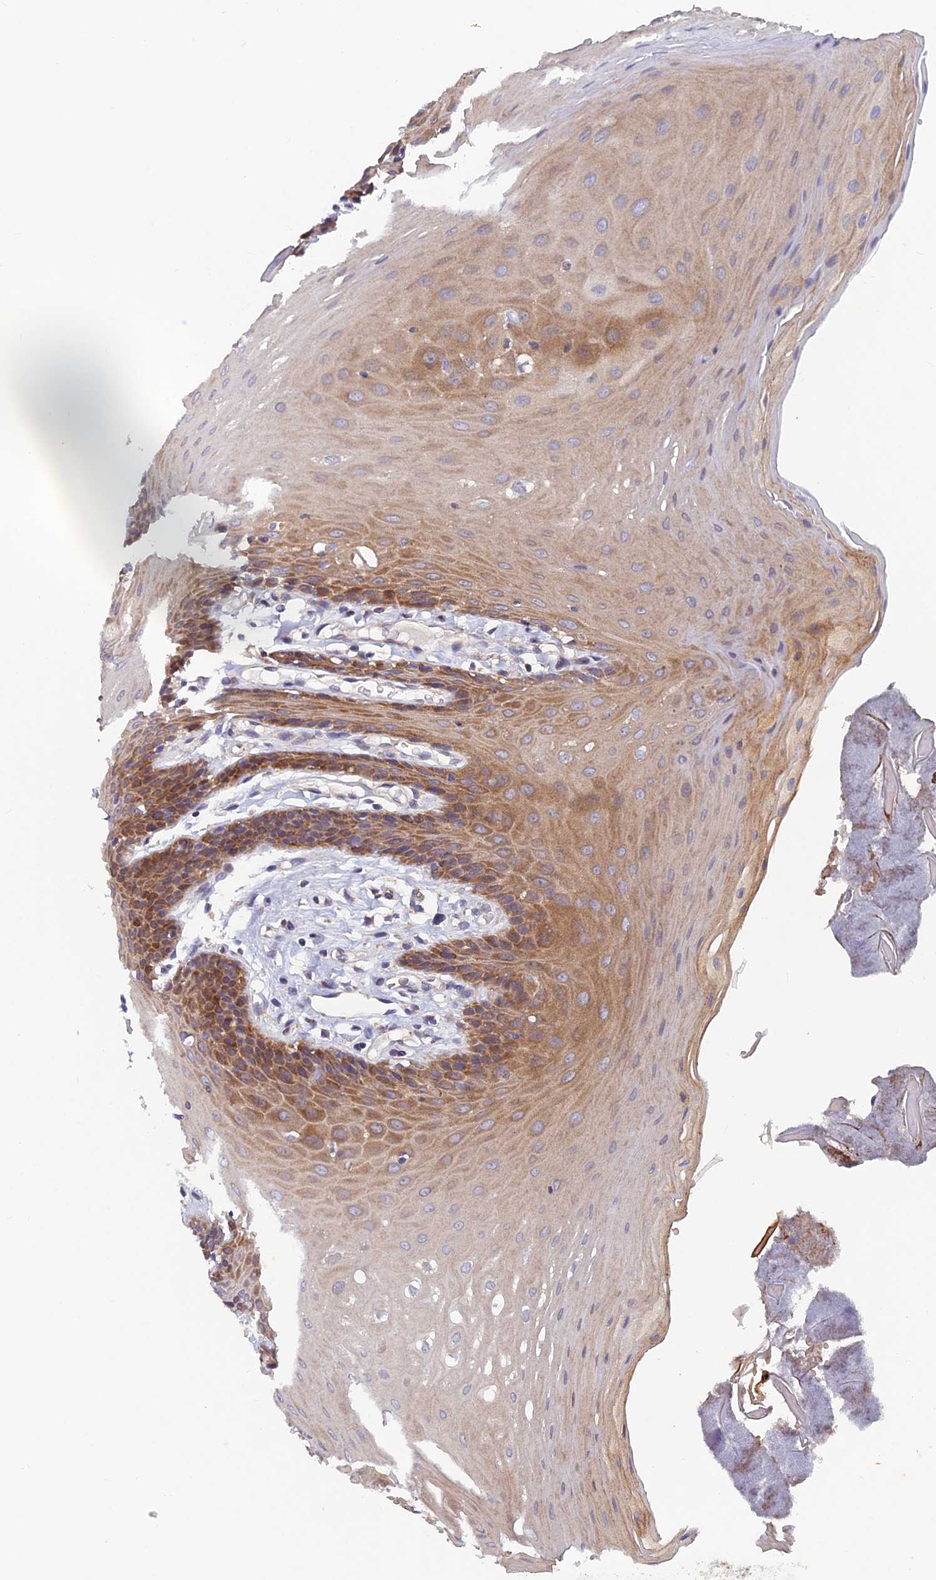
{"staining": {"intensity": "moderate", "quantity": "25%-75%", "location": "cytoplasmic/membranous"}, "tissue": "oral mucosa", "cell_type": "Squamous epithelial cells", "image_type": "normal", "snomed": [{"axis": "morphology", "description": "Normal tissue, NOS"}, {"axis": "morphology", "description": "Squamous cell carcinoma, NOS"}, {"axis": "topography", "description": "Skeletal muscle"}, {"axis": "topography", "description": "Oral tissue"}, {"axis": "topography", "description": "Salivary gland"}, {"axis": "topography", "description": "Head-Neck"}], "caption": "Immunohistochemical staining of benign oral mucosa reveals 25%-75% levels of moderate cytoplasmic/membranous protein staining in approximately 25%-75% of squamous epithelial cells. (DAB (3,3'-diaminobenzidine) = brown stain, brightfield microscopy at high magnification).", "gene": "NCAPG", "patient": {"sex": "male", "age": 54}}